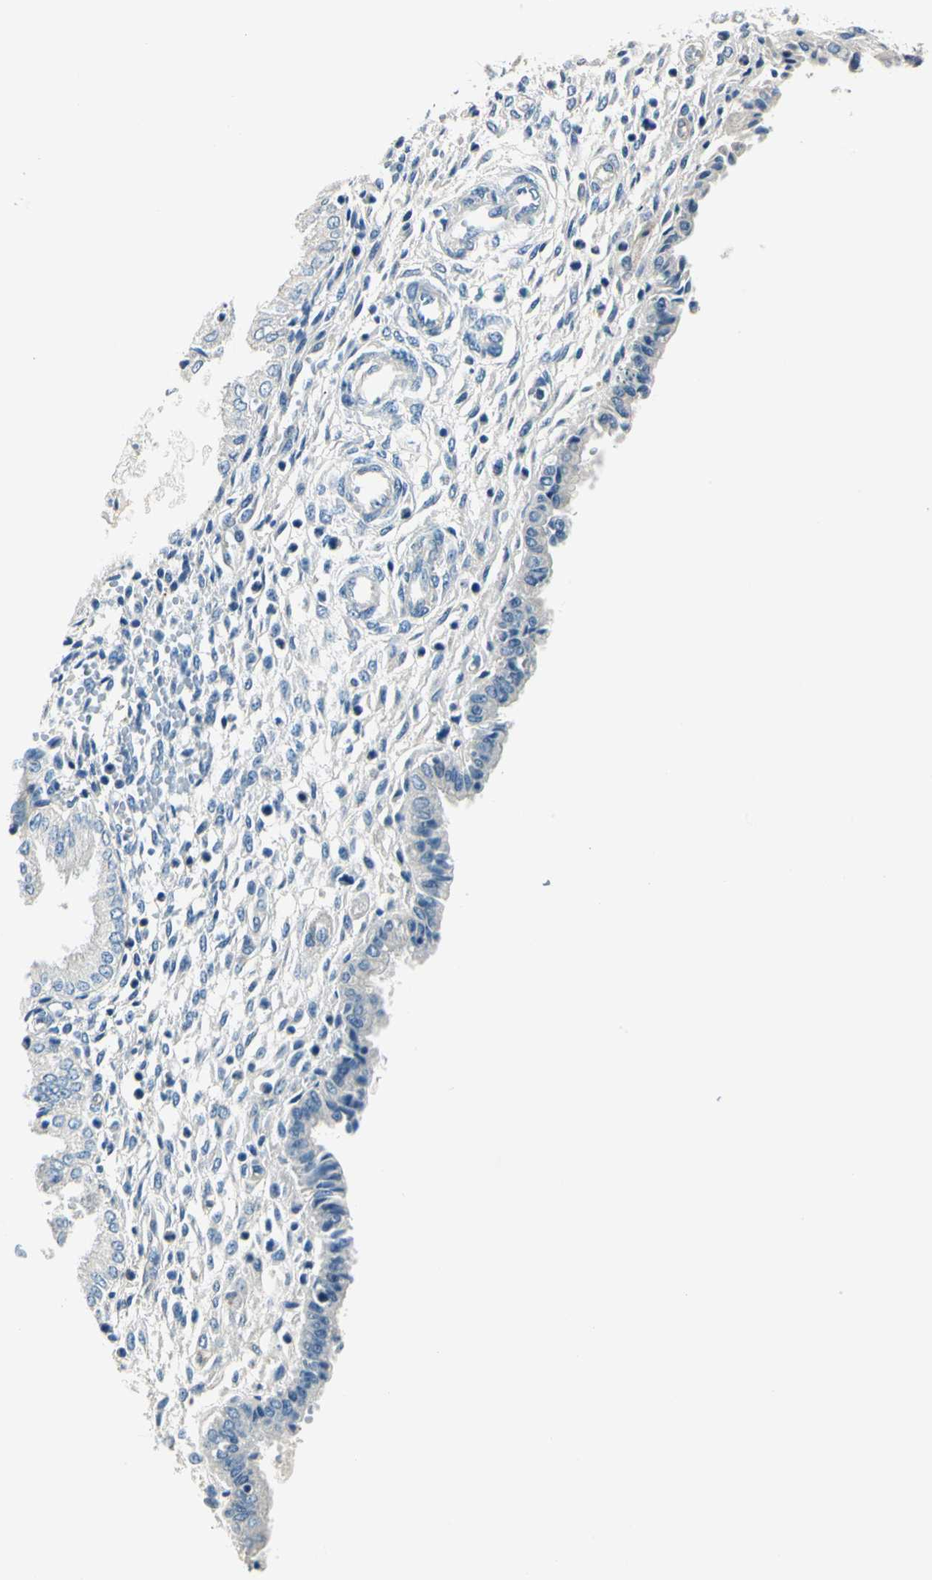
{"staining": {"intensity": "negative", "quantity": "none", "location": "none"}, "tissue": "endometrium", "cell_type": "Cells in endometrial stroma", "image_type": "normal", "snomed": [{"axis": "morphology", "description": "Normal tissue, NOS"}, {"axis": "topography", "description": "Endometrium"}], "caption": "Endometrium stained for a protein using immunohistochemistry reveals no staining cells in endometrial stroma.", "gene": "TGFBR3", "patient": {"sex": "female", "age": 33}}